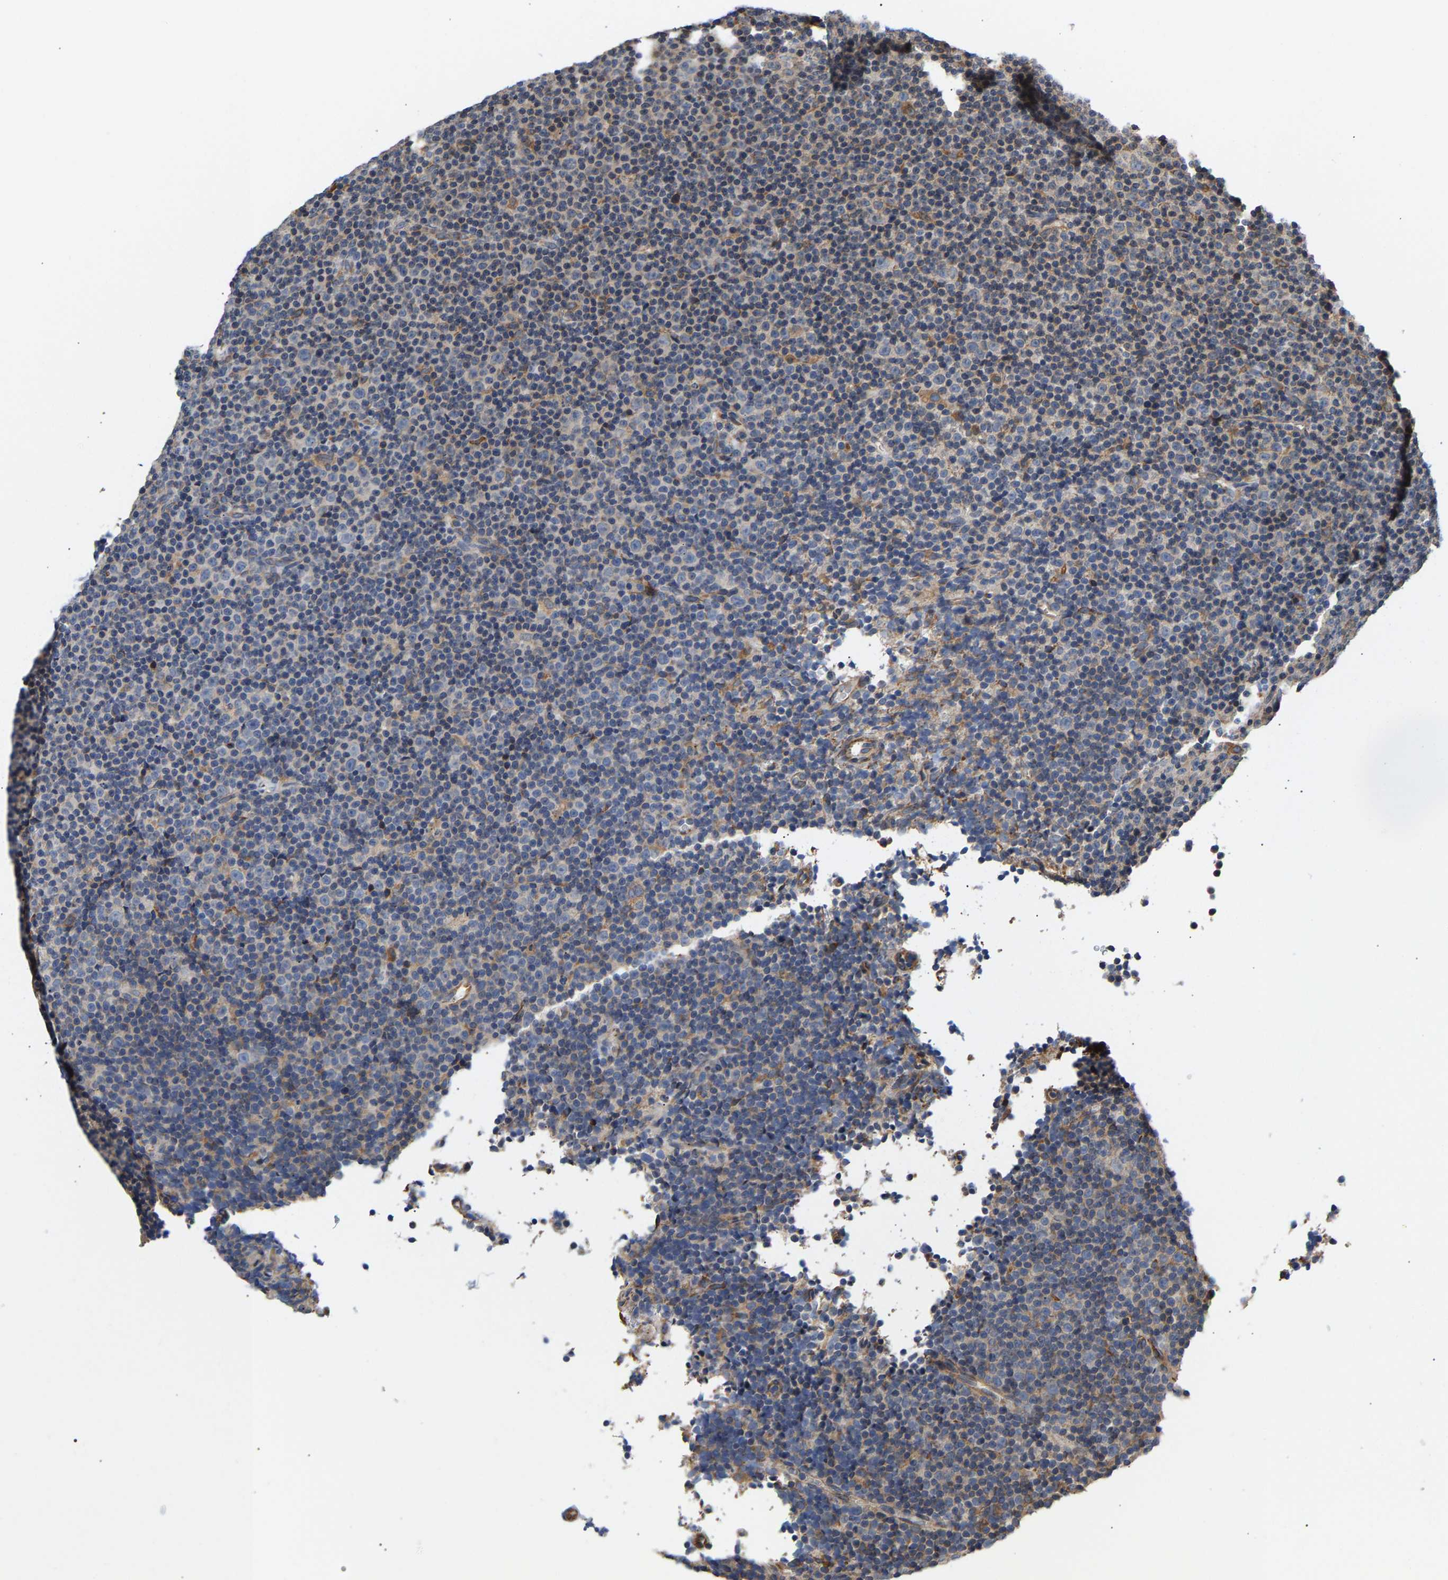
{"staining": {"intensity": "negative", "quantity": "none", "location": "none"}, "tissue": "lymphoma", "cell_type": "Tumor cells", "image_type": "cancer", "snomed": [{"axis": "morphology", "description": "Malignant lymphoma, non-Hodgkin's type, Low grade"}, {"axis": "topography", "description": "Lymph node"}], "caption": "Micrograph shows no significant protein staining in tumor cells of low-grade malignant lymphoma, non-Hodgkin's type.", "gene": "ARAP1", "patient": {"sex": "female", "age": 67}}